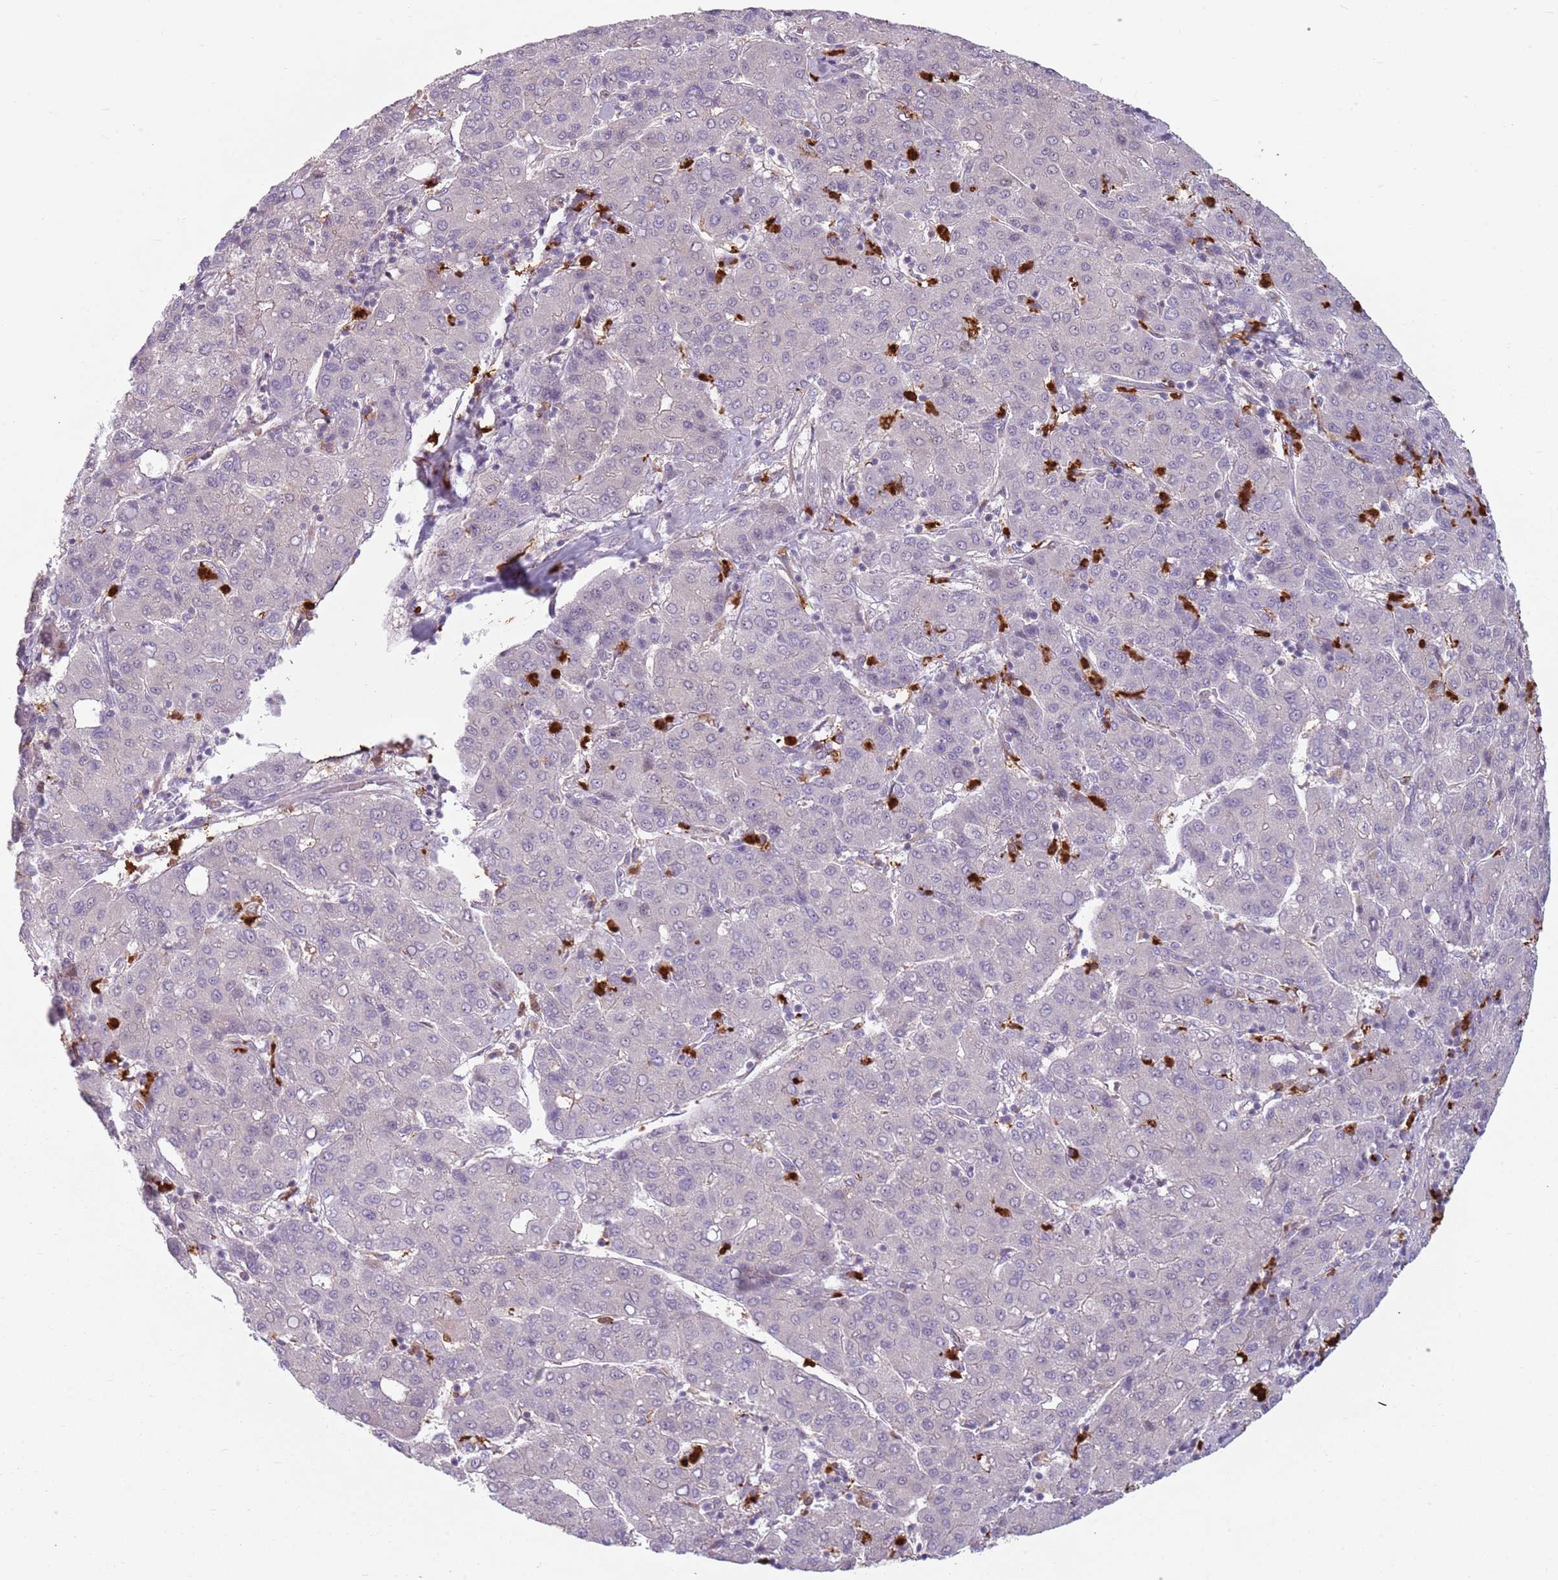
{"staining": {"intensity": "negative", "quantity": "none", "location": "none"}, "tissue": "liver cancer", "cell_type": "Tumor cells", "image_type": "cancer", "snomed": [{"axis": "morphology", "description": "Carcinoma, Hepatocellular, NOS"}, {"axis": "topography", "description": "Liver"}], "caption": "Immunohistochemical staining of liver hepatocellular carcinoma demonstrates no significant positivity in tumor cells.", "gene": "SPAG4", "patient": {"sex": "male", "age": 65}}